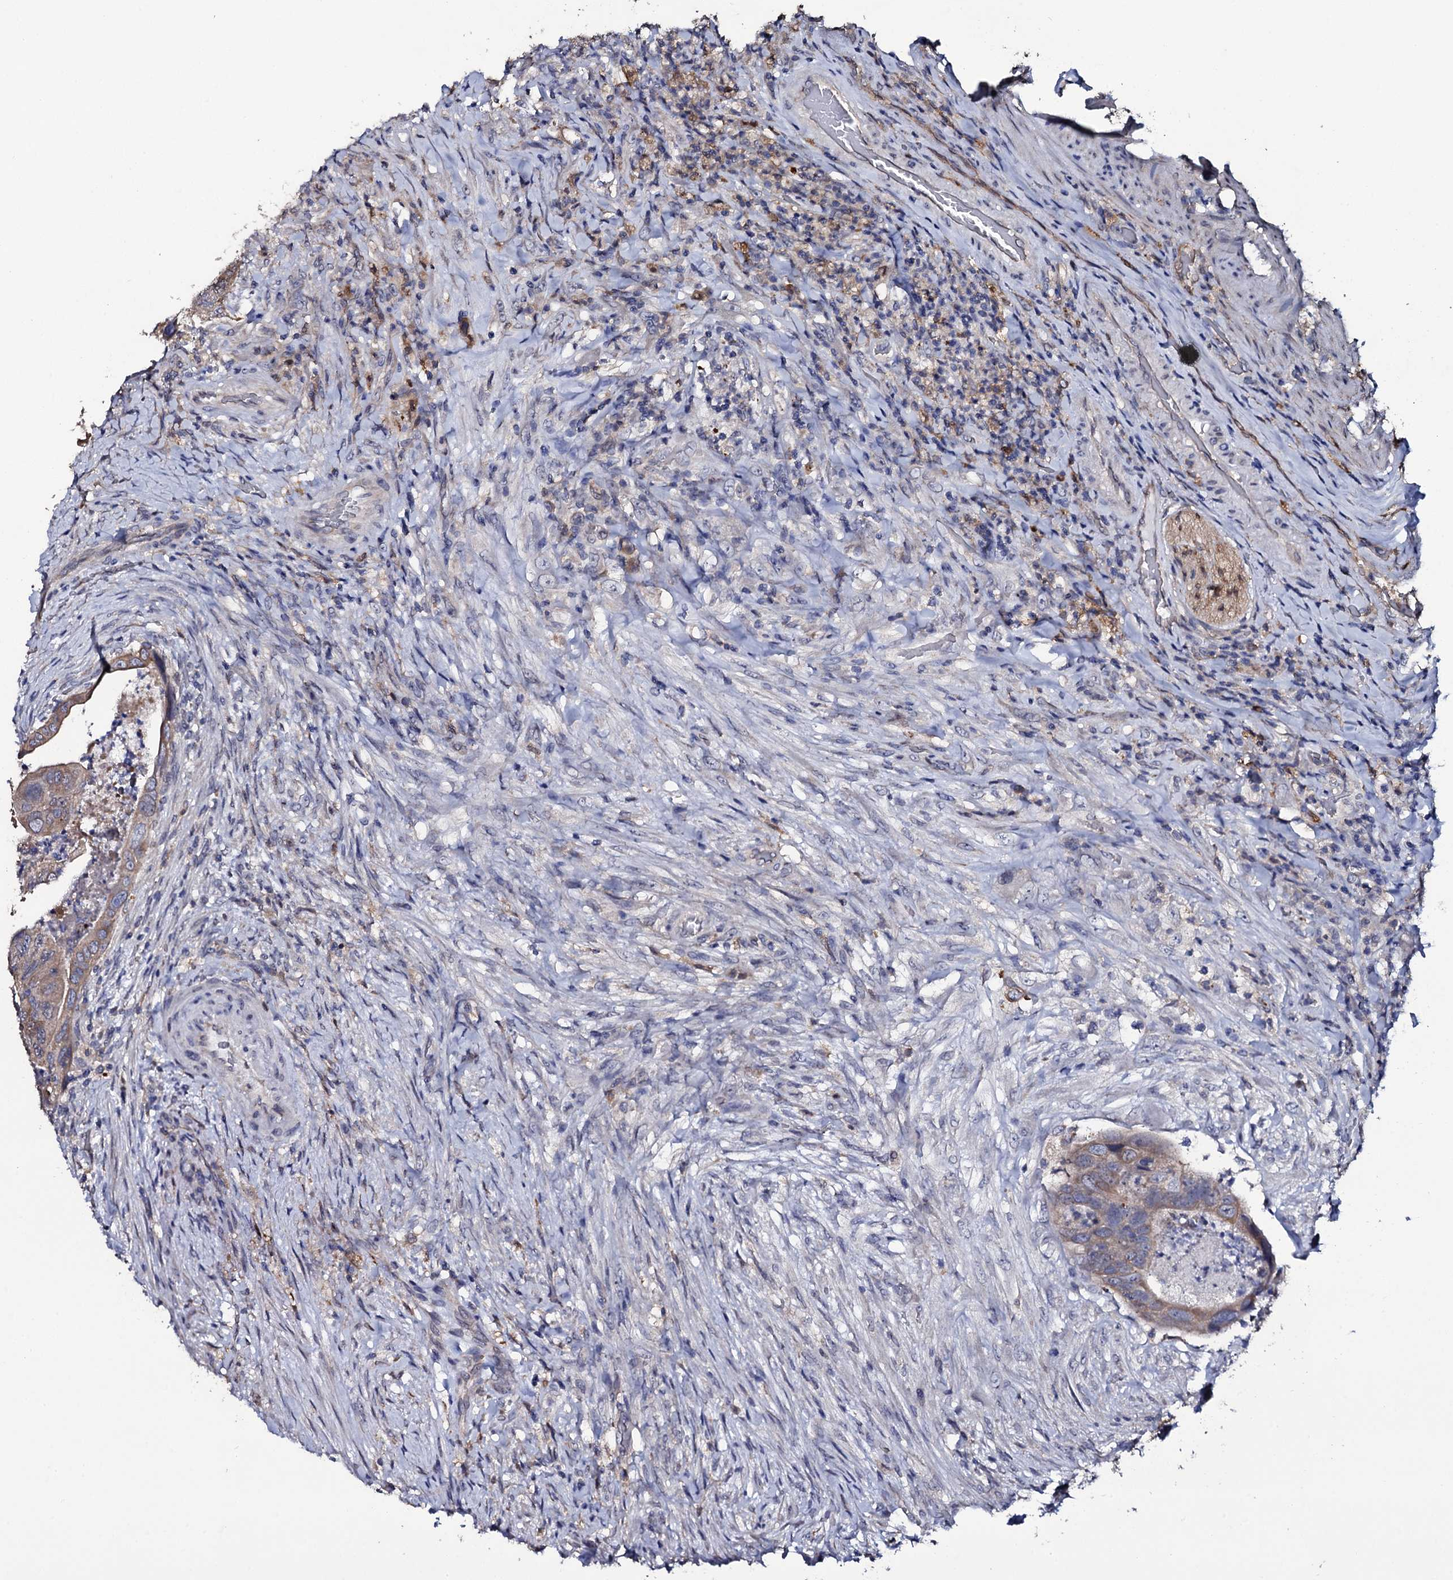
{"staining": {"intensity": "weak", "quantity": ">75%", "location": "cytoplasmic/membranous"}, "tissue": "colorectal cancer", "cell_type": "Tumor cells", "image_type": "cancer", "snomed": [{"axis": "morphology", "description": "Adenocarcinoma, NOS"}, {"axis": "topography", "description": "Rectum"}], "caption": "Colorectal adenocarcinoma was stained to show a protein in brown. There is low levels of weak cytoplasmic/membranous expression in about >75% of tumor cells. (DAB (3,3'-diaminobenzidine) IHC with brightfield microscopy, high magnification).", "gene": "CRYL1", "patient": {"sex": "male", "age": 63}}